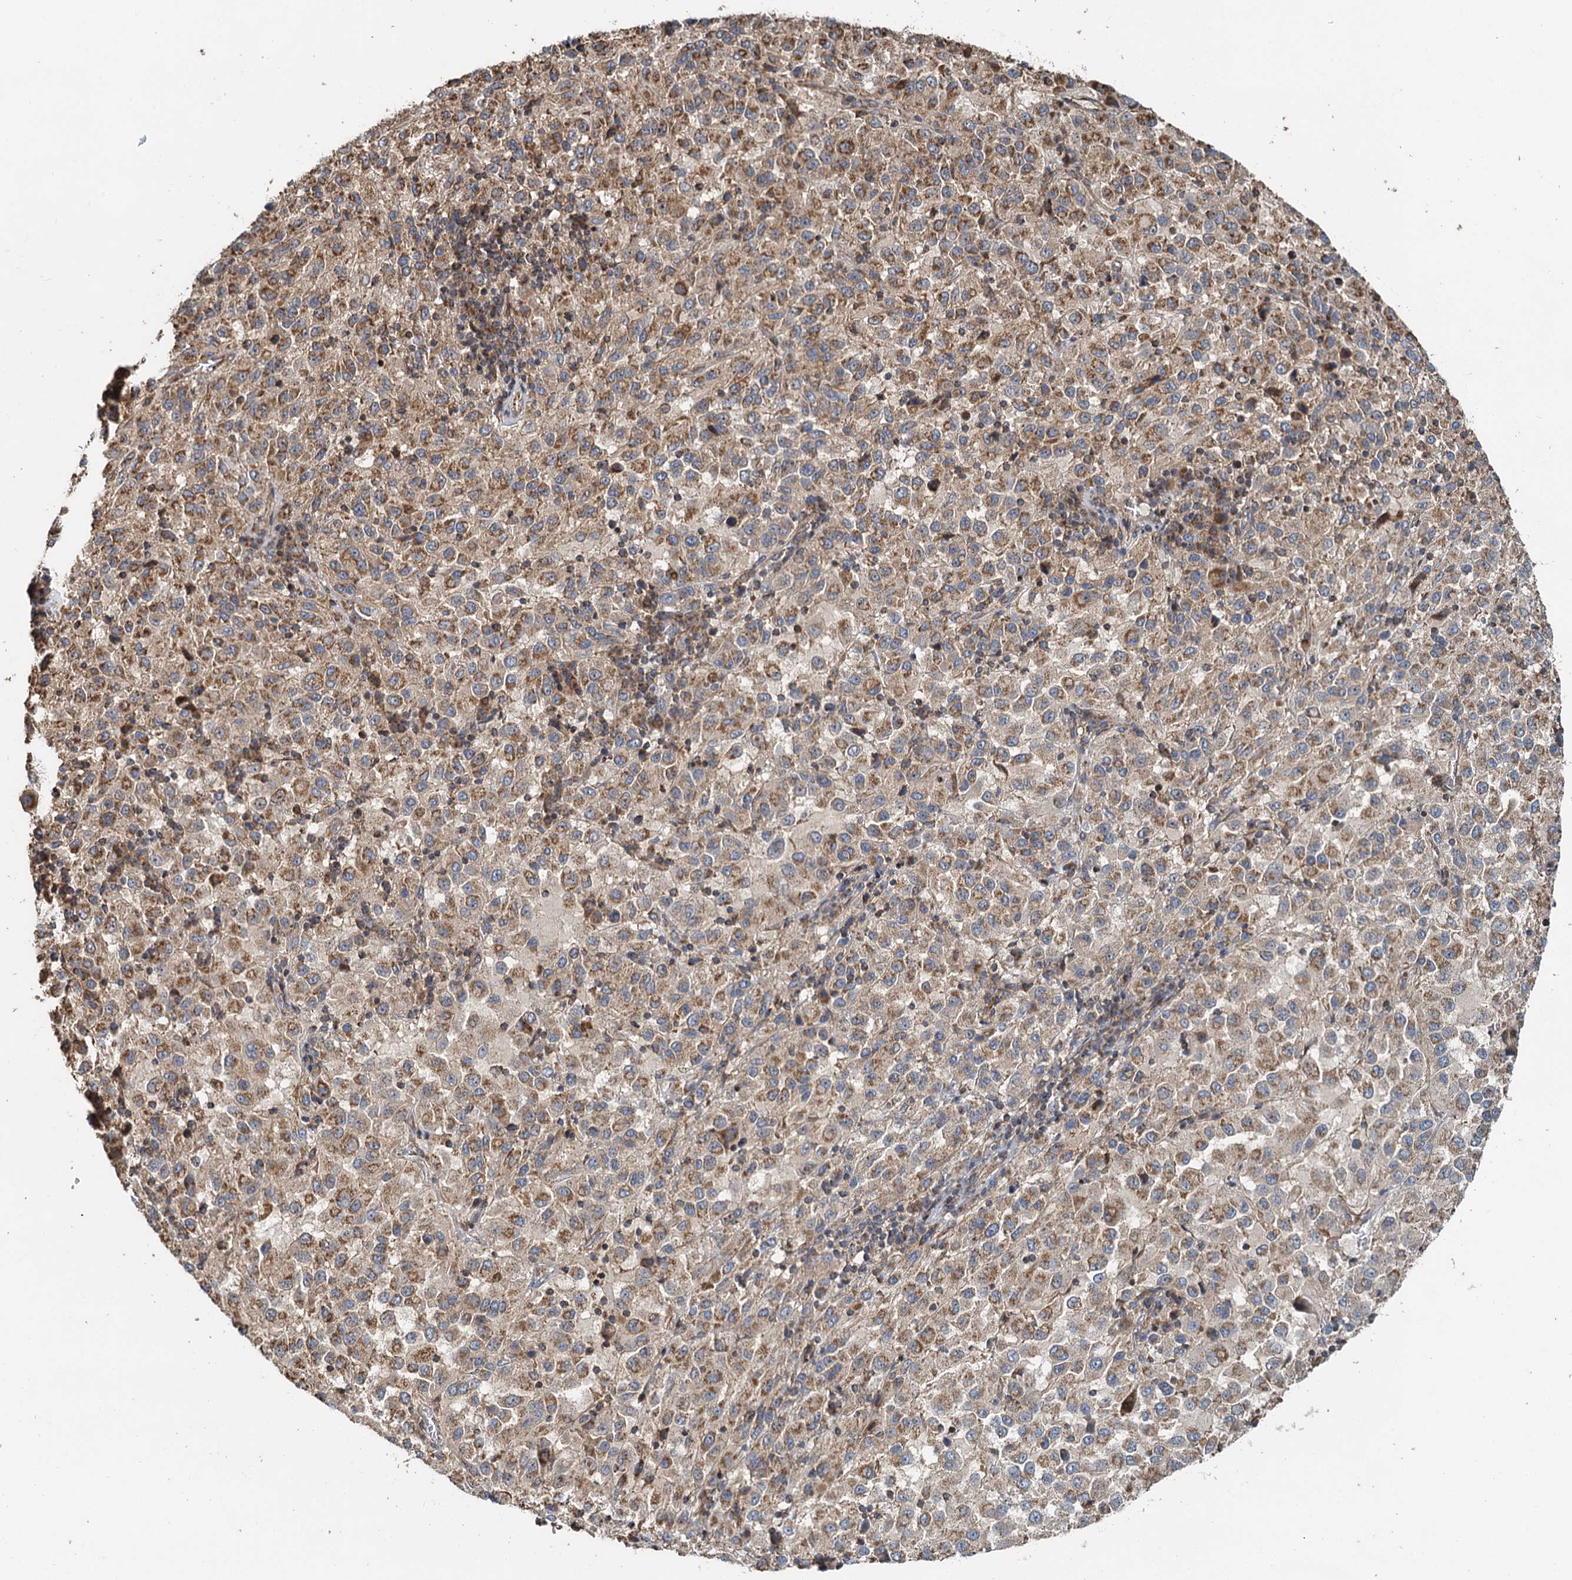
{"staining": {"intensity": "moderate", "quantity": ">75%", "location": "cytoplasmic/membranous"}, "tissue": "melanoma", "cell_type": "Tumor cells", "image_type": "cancer", "snomed": [{"axis": "morphology", "description": "Malignant melanoma, Metastatic site"}, {"axis": "topography", "description": "Lung"}], "caption": "High-power microscopy captured an immunohistochemistry (IHC) histopathology image of malignant melanoma (metastatic site), revealing moderate cytoplasmic/membranous positivity in about >75% of tumor cells.", "gene": "SDS", "patient": {"sex": "male", "age": 64}}